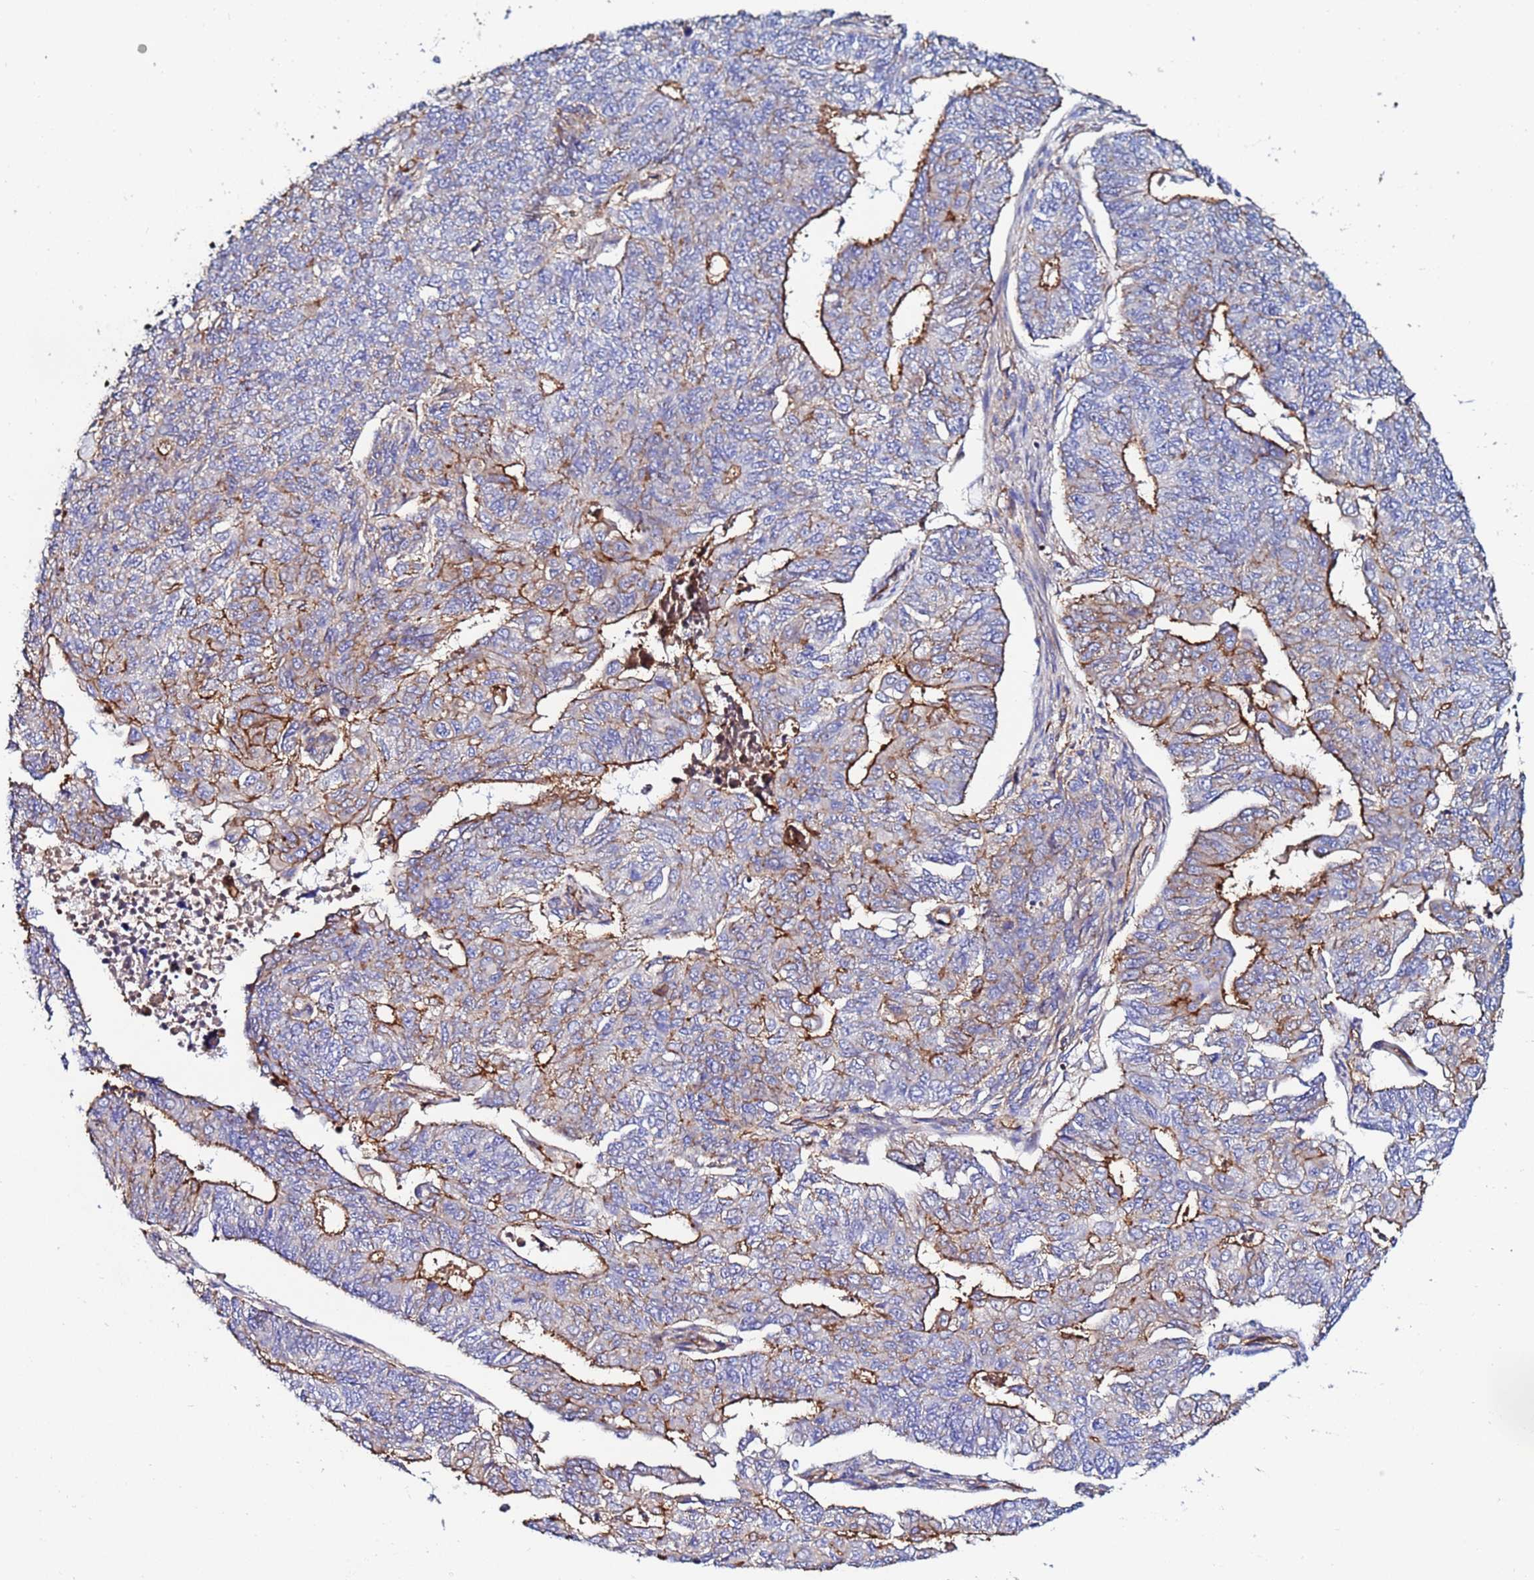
{"staining": {"intensity": "moderate", "quantity": "25%-75%", "location": "cytoplasmic/membranous"}, "tissue": "endometrial cancer", "cell_type": "Tumor cells", "image_type": "cancer", "snomed": [{"axis": "morphology", "description": "Adenocarcinoma, NOS"}, {"axis": "topography", "description": "Endometrium"}], "caption": "Adenocarcinoma (endometrial) tissue reveals moderate cytoplasmic/membranous expression in approximately 25%-75% of tumor cells", "gene": "POTEE", "patient": {"sex": "female", "age": 32}}